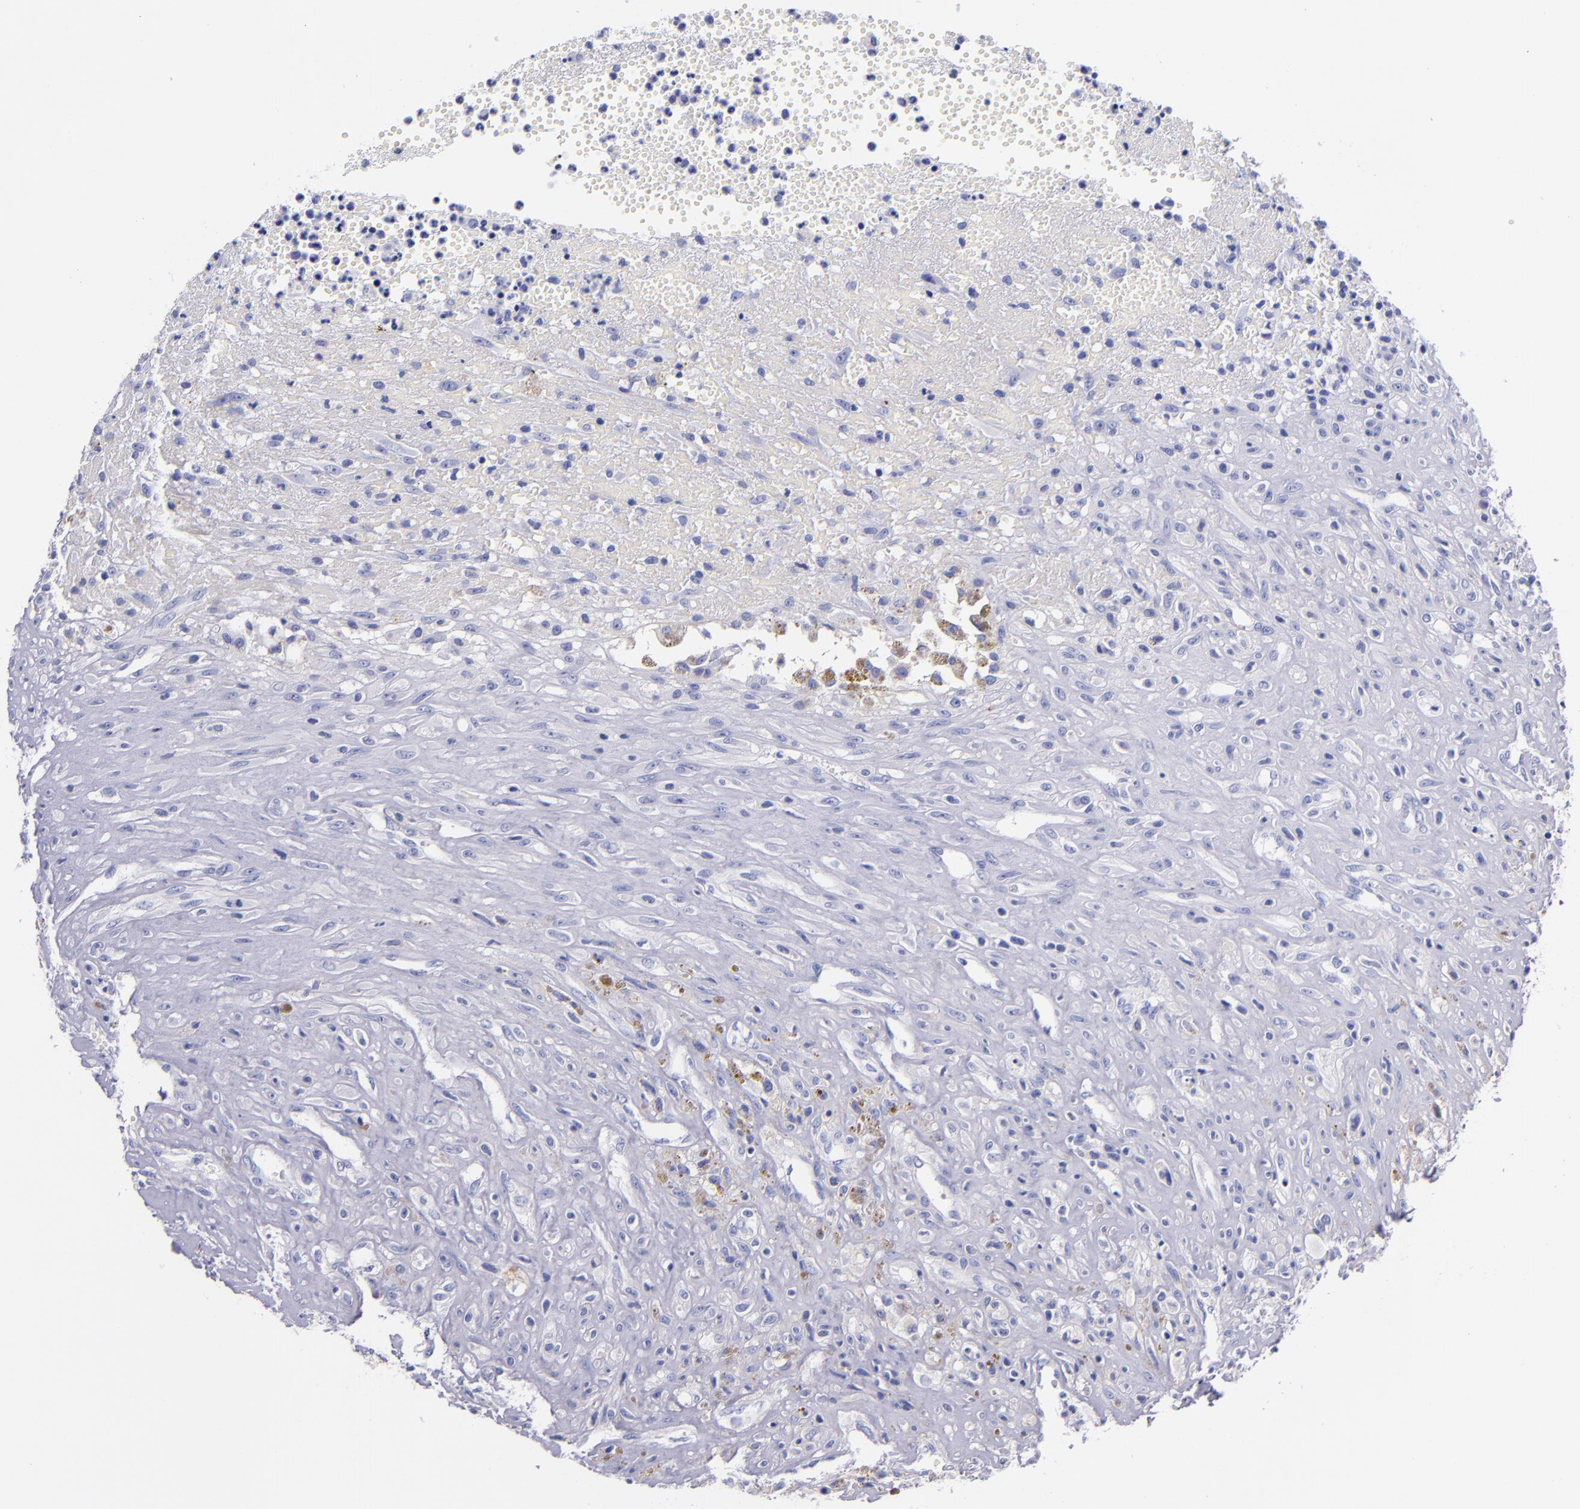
{"staining": {"intensity": "negative", "quantity": "none", "location": "none"}, "tissue": "glioma", "cell_type": "Tumor cells", "image_type": "cancer", "snomed": [{"axis": "morphology", "description": "Glioma, malignant, High grade"}, {"axis": "topography", "description": "Brain"}], "caption": "IHC of glioma reveals no positivity in tumor cells.", "gene": "SV2A", "patient": {"sex": "male", "age": 66}}